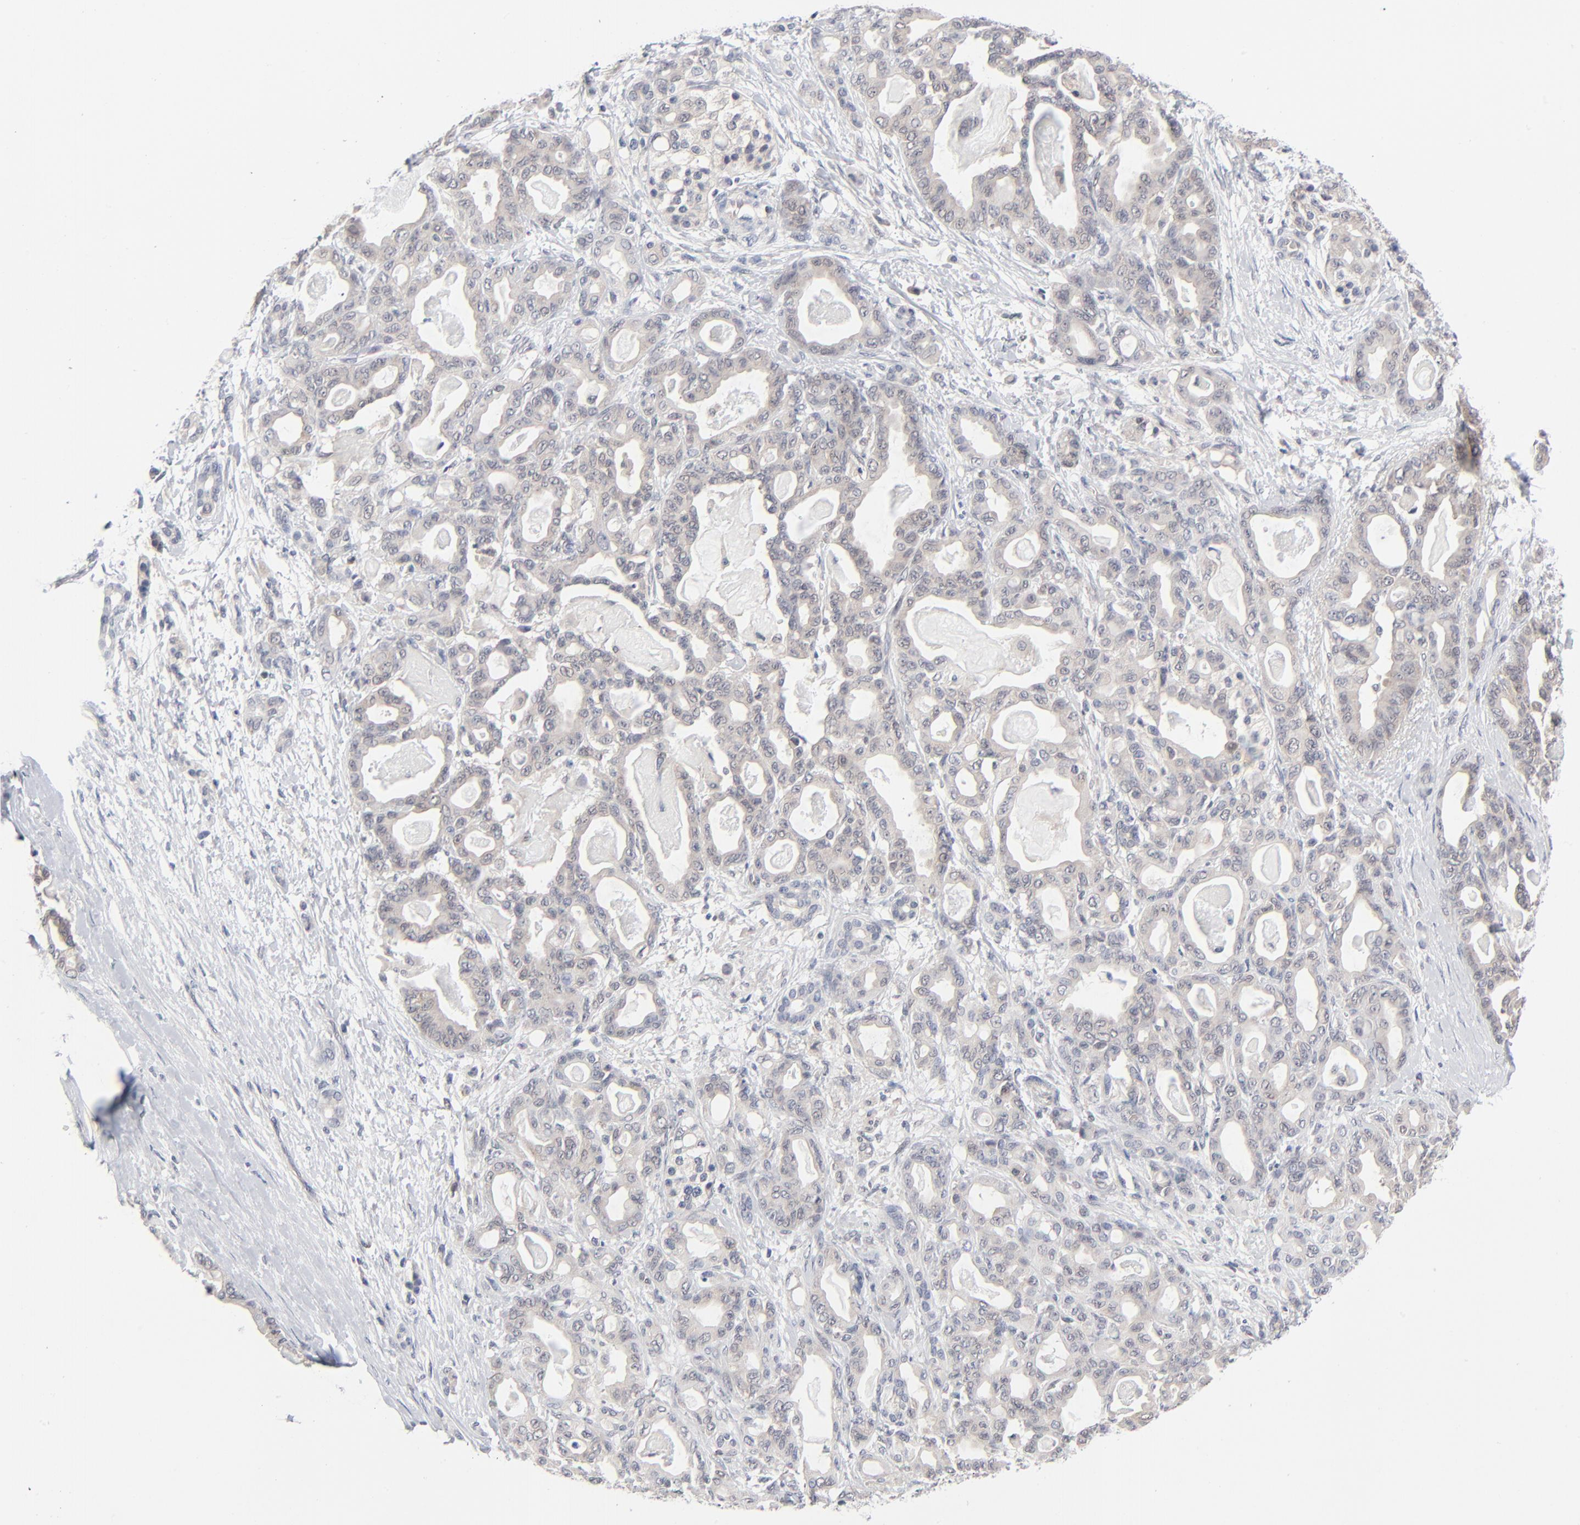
{"staining": {"intensity": "weak", "quantity": "25%-75%", "location": "cytoplasmic/membranous"}, "tissue": "pancreatic cancer", "cell_type": "Tumor cells", "image_type": "cancer", "snomed": [{"axis": "morphology", "description": "Adenocarcinoma, NOS"}, {"axis": "topography", "description": "Pancreas"}], "caption": "There is low levels of weak cytoplasmic/membranous staining in tumor cells of adenocarcinoma (pancreatic), as demonstrated by immunohistochemical staining (brown color).", "gene": "RPS6KB1", "patient": {"sex": "male", "age": 63}}